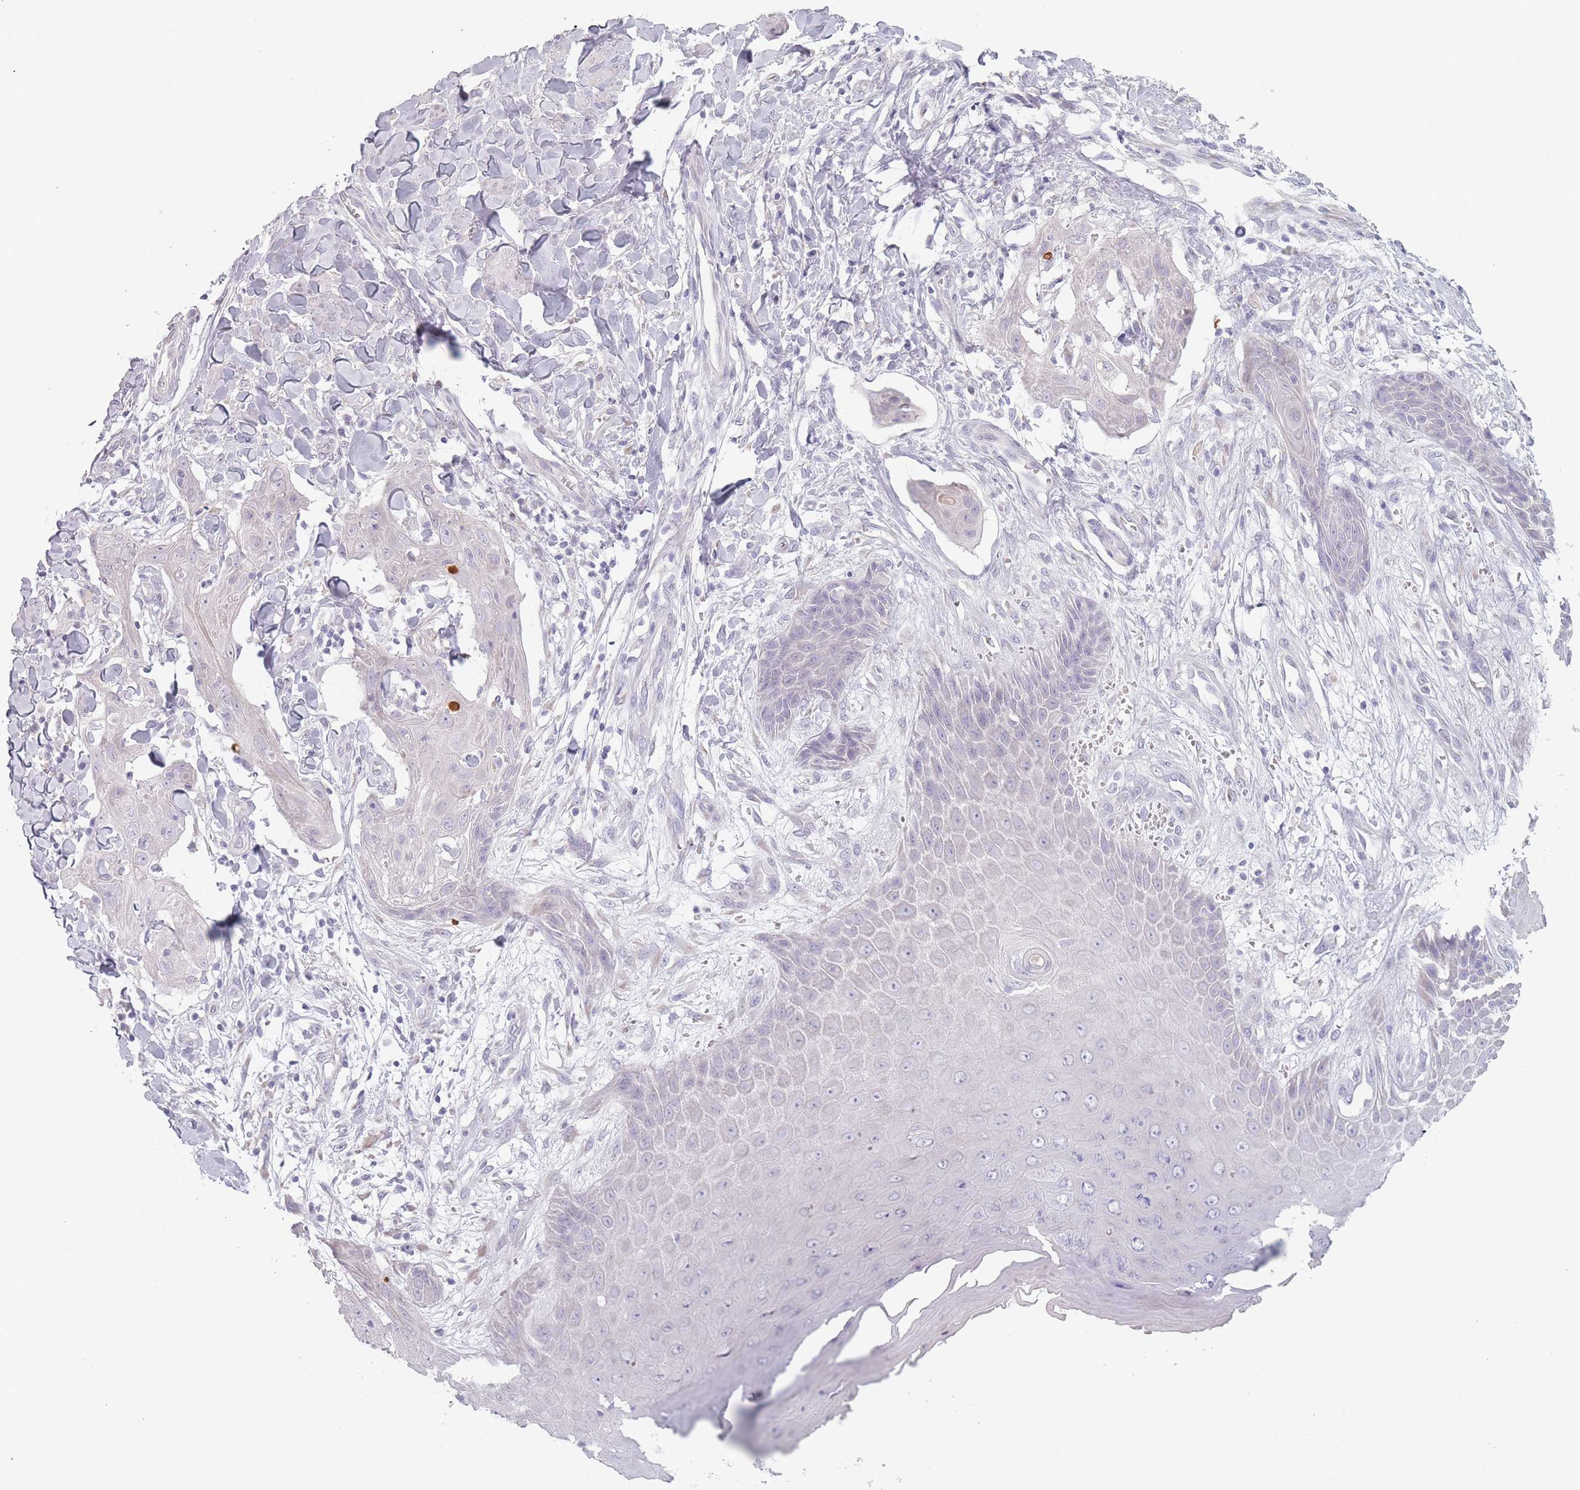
{"staining": {"intensity": "negative", "quantity": "none", "location": "none"}, "tissue": "skin cancer", "cell_type": "Tumor cells", "image_type": "cancer", "snomed": [{"axis": "morphology", "description": "Squamous cell carcinoma, NOS"}, {"axis": "topography", "description": "Skin"}, {"axis": "topography", "description": "Vulva"}], "caption": "Squamous cell carcinoma (skin) was stained to show a protein in brown. There is no significant positivity in tumor cells.", "gene": "RASL10B", "patient": {"sex": "female", "age": 85}}